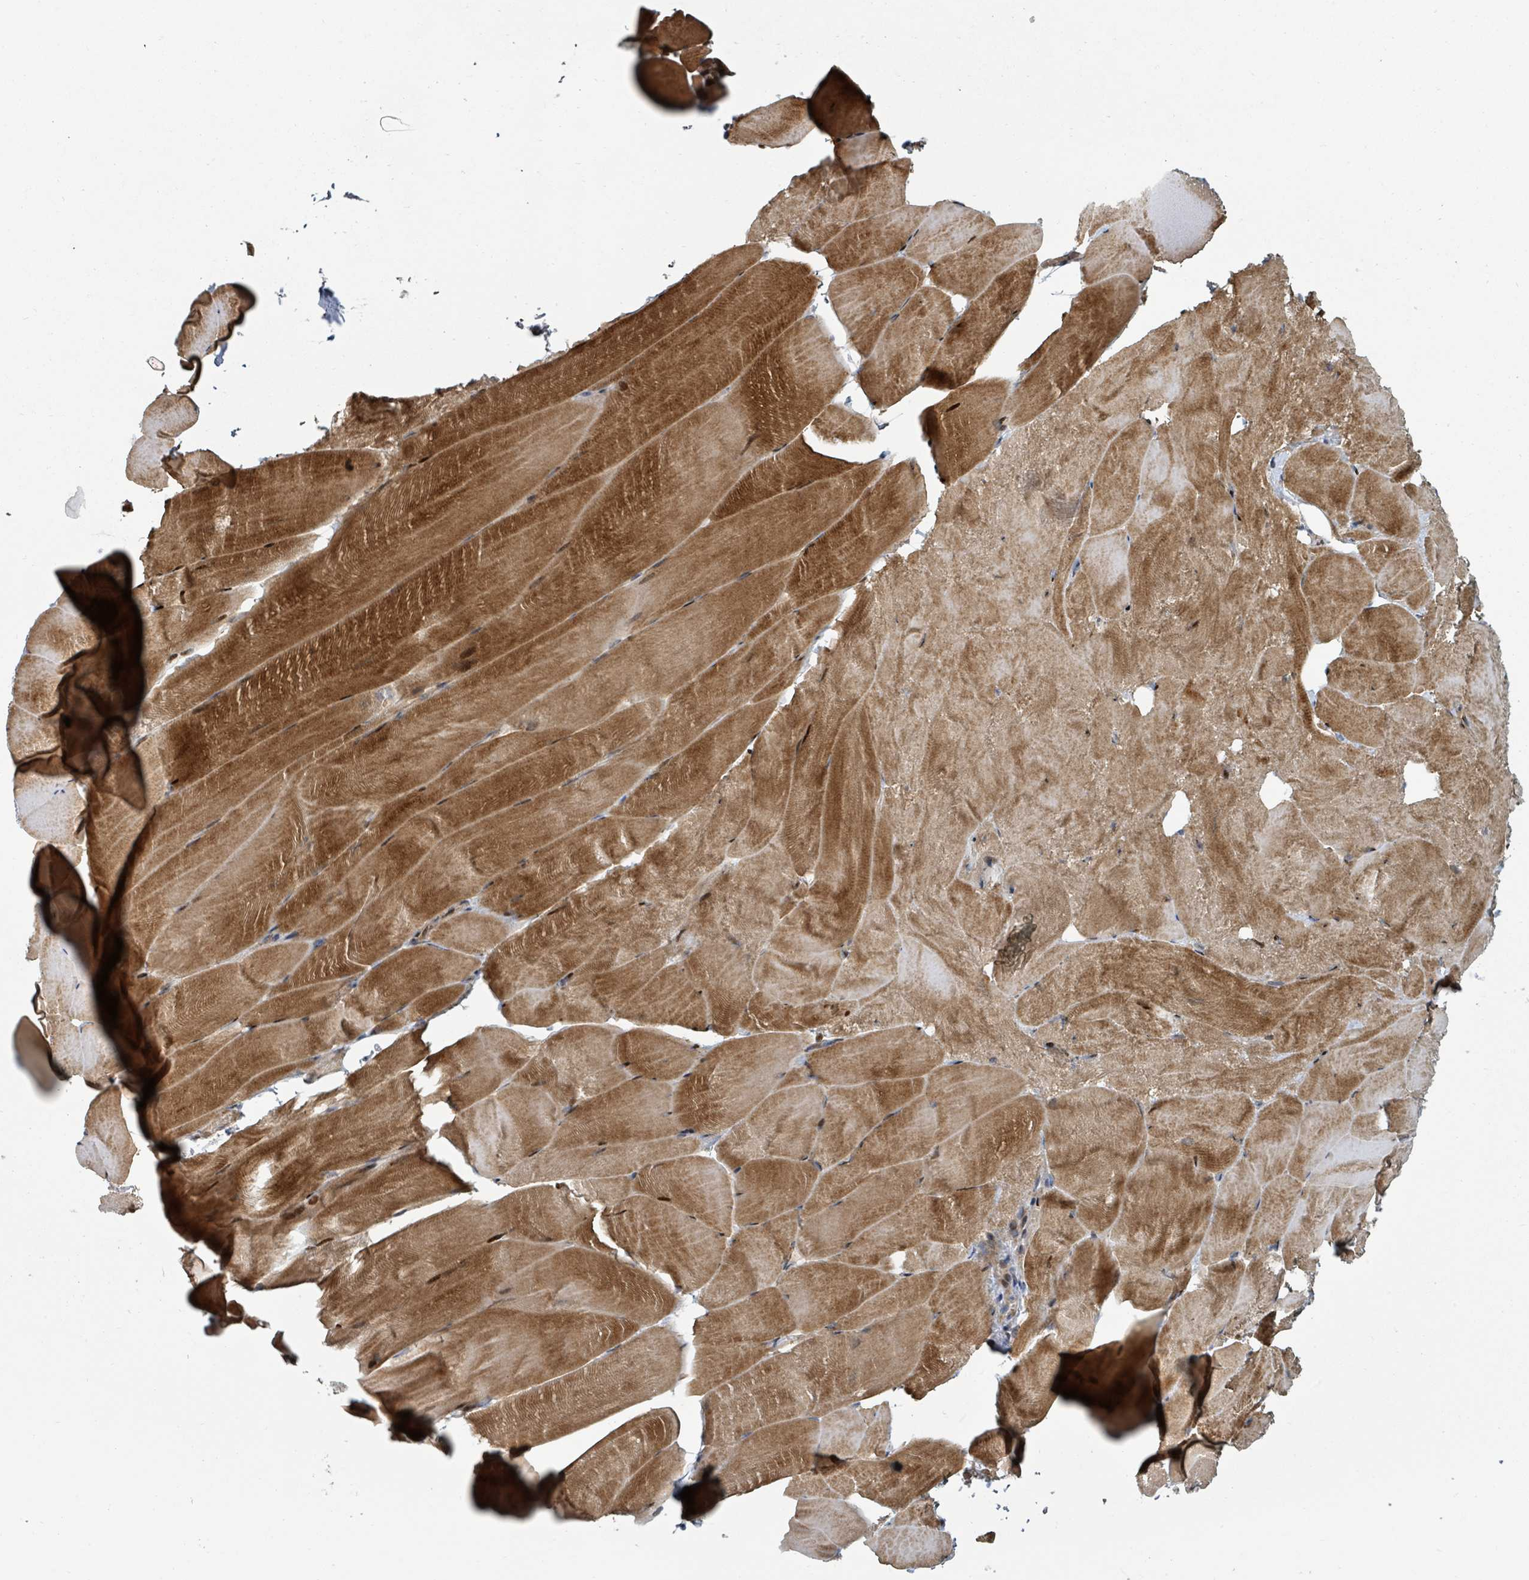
{"staining": {"intensity": "strong", "quantity": "25%-75%", "location": "cytoplasmic/membranous"}, "tissue": "skeletal muscle", "cell_type": "Myocytes", "image_type": "normal", "snomed": [{"axis": "morphology", "description": "Normal tissue, NOS"}, {"axis": "topography", "description": "Skeletal muscle"}], "caption": "IHC staining of unremarkable skeletal muscle, which shows high levels of strong cytoplasmic/membranous positivity in about 25%-75% of myocytes indicating strong cytoplasmic/membranous protein positivity. The staining was performed using DAB (brown) for protein detection and nuclei were counterstained in hematoxylin (blue).", "gene": "DPM1", "patient": {"sex": "female", "age": 64}}